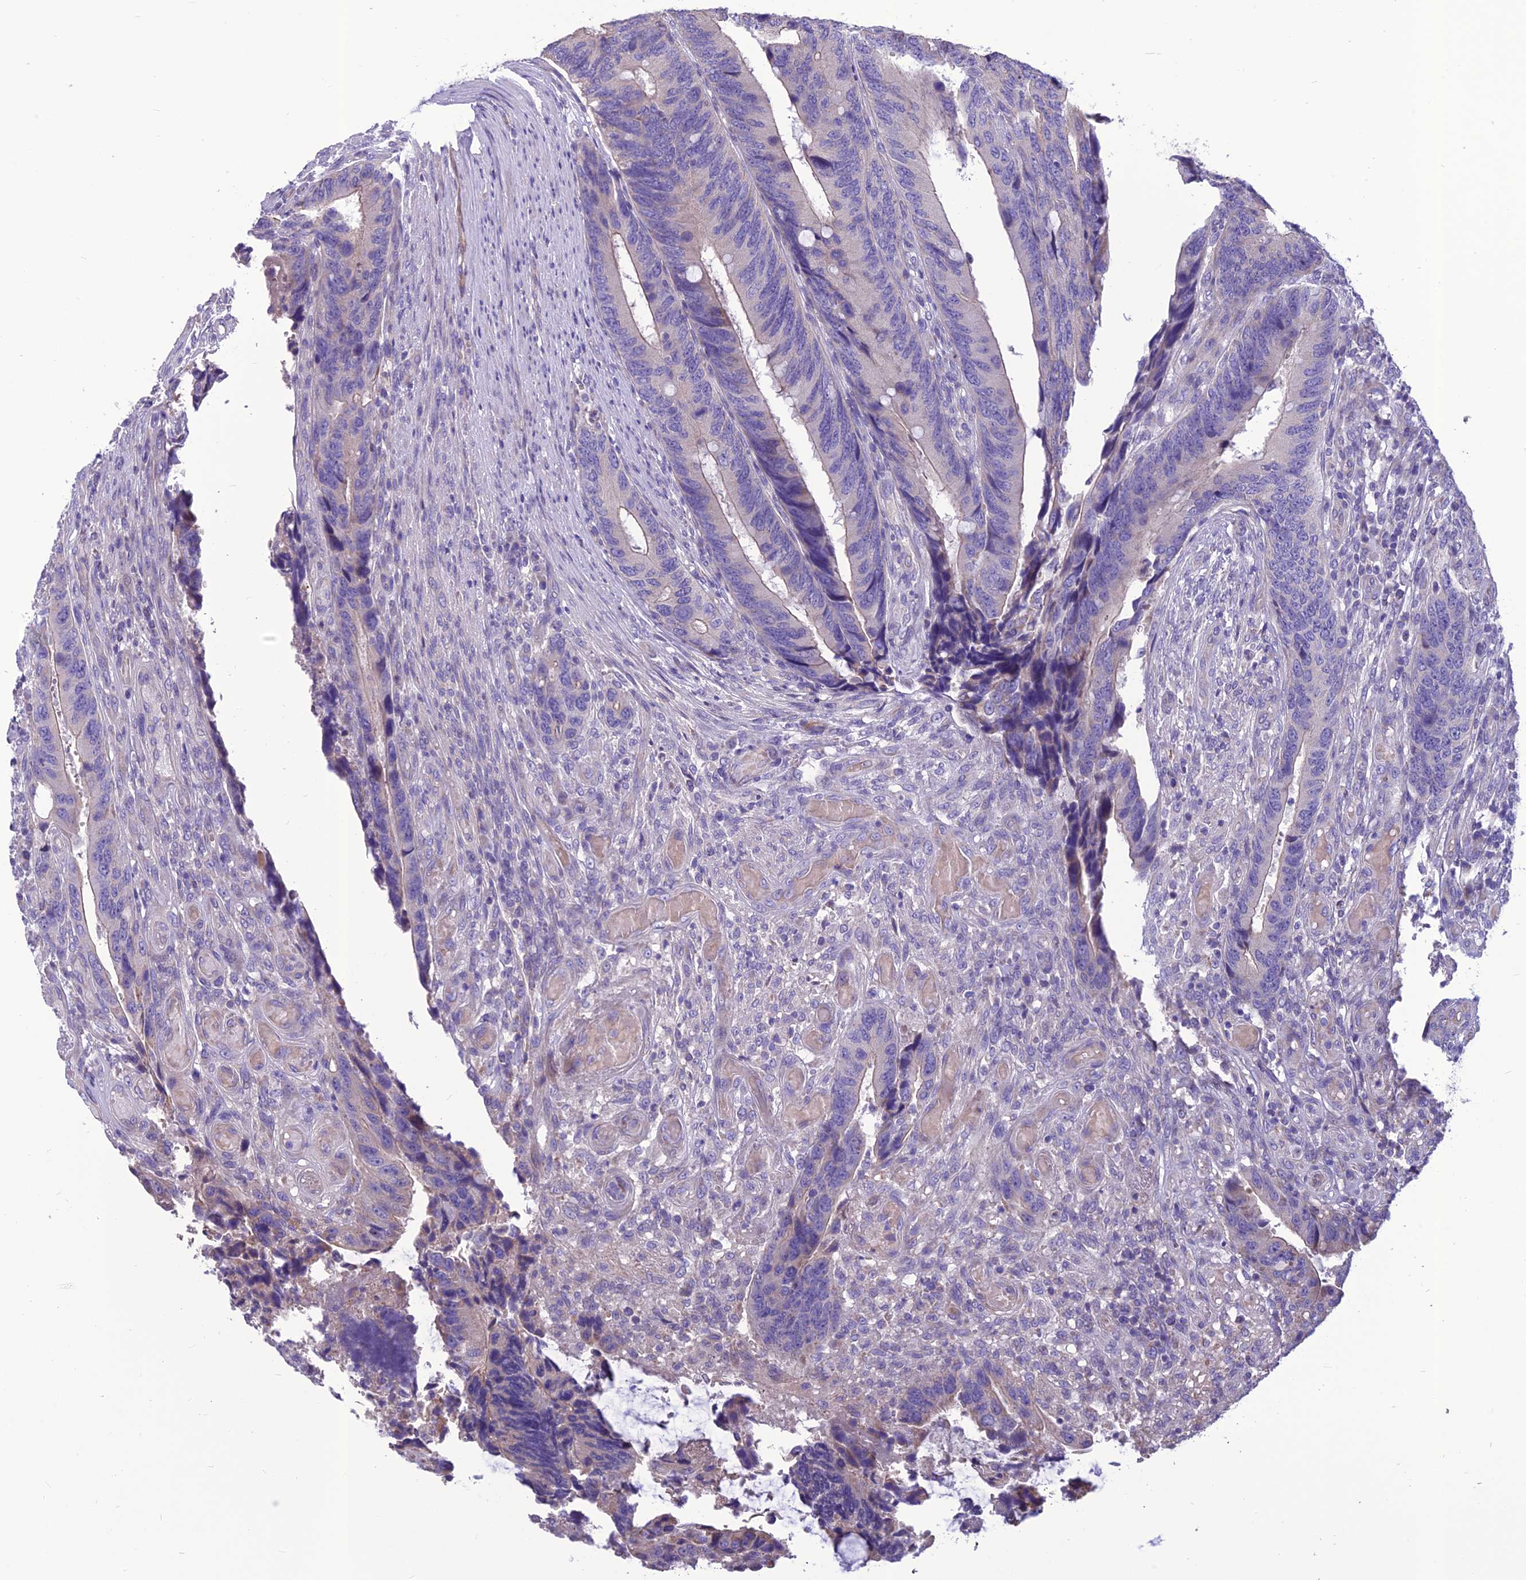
{"staining": {"intensity": "negative", "quantity": "none", "location": "none"}, "tissue": "colorectal cancer", "cell_type": "Tumor cells", "image_type": "cancer", "snomed": [{"axis": "morphology", "description": "Adenocarcinoma, NOS"}, {"axis": "topography", "description": "Colon"}], "caption": "IHC of human adenocarcinoma (colorectal) shows no positivity in tumor cells.", "gene": "BHMT2", "patient": {"sex": "male", "age": 87}}